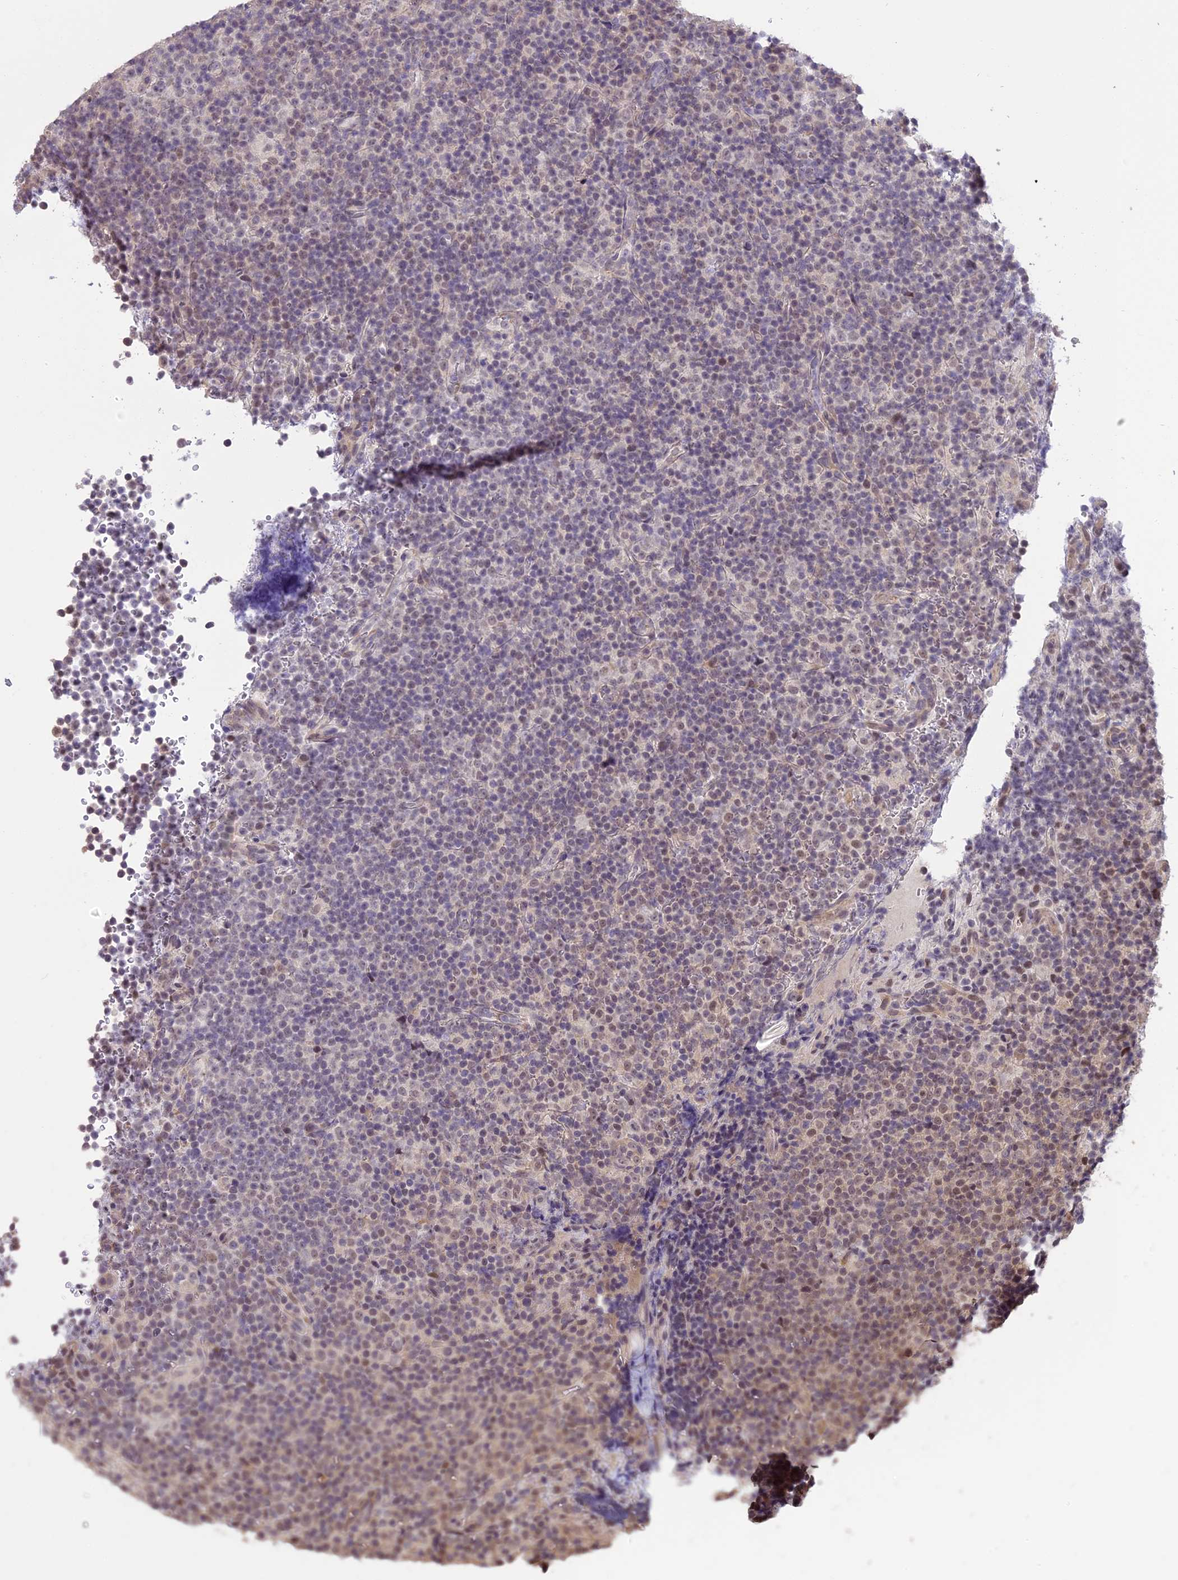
{"staining": {"intensity": "weak", "quantity": "25%-75%", "location": "nuclear"}, "tissue": "lymphoma", "cell_type": "Tumor cells", "image_type": "cancer", "snomed": [{"axis": "morphology", "description": "Malignant lymphoma, non-Hodgkin's type, Low grade"}, {"axis": "topography", "description": "Lymph node"}], "caption": "Low-grade malignant lymphoma, non-Hodgkin's type stained for a protein shows weak nuclear positivity in tumor cells.", "gene": "TIGD7", "patient": {"sex": "female", "age": 67}}